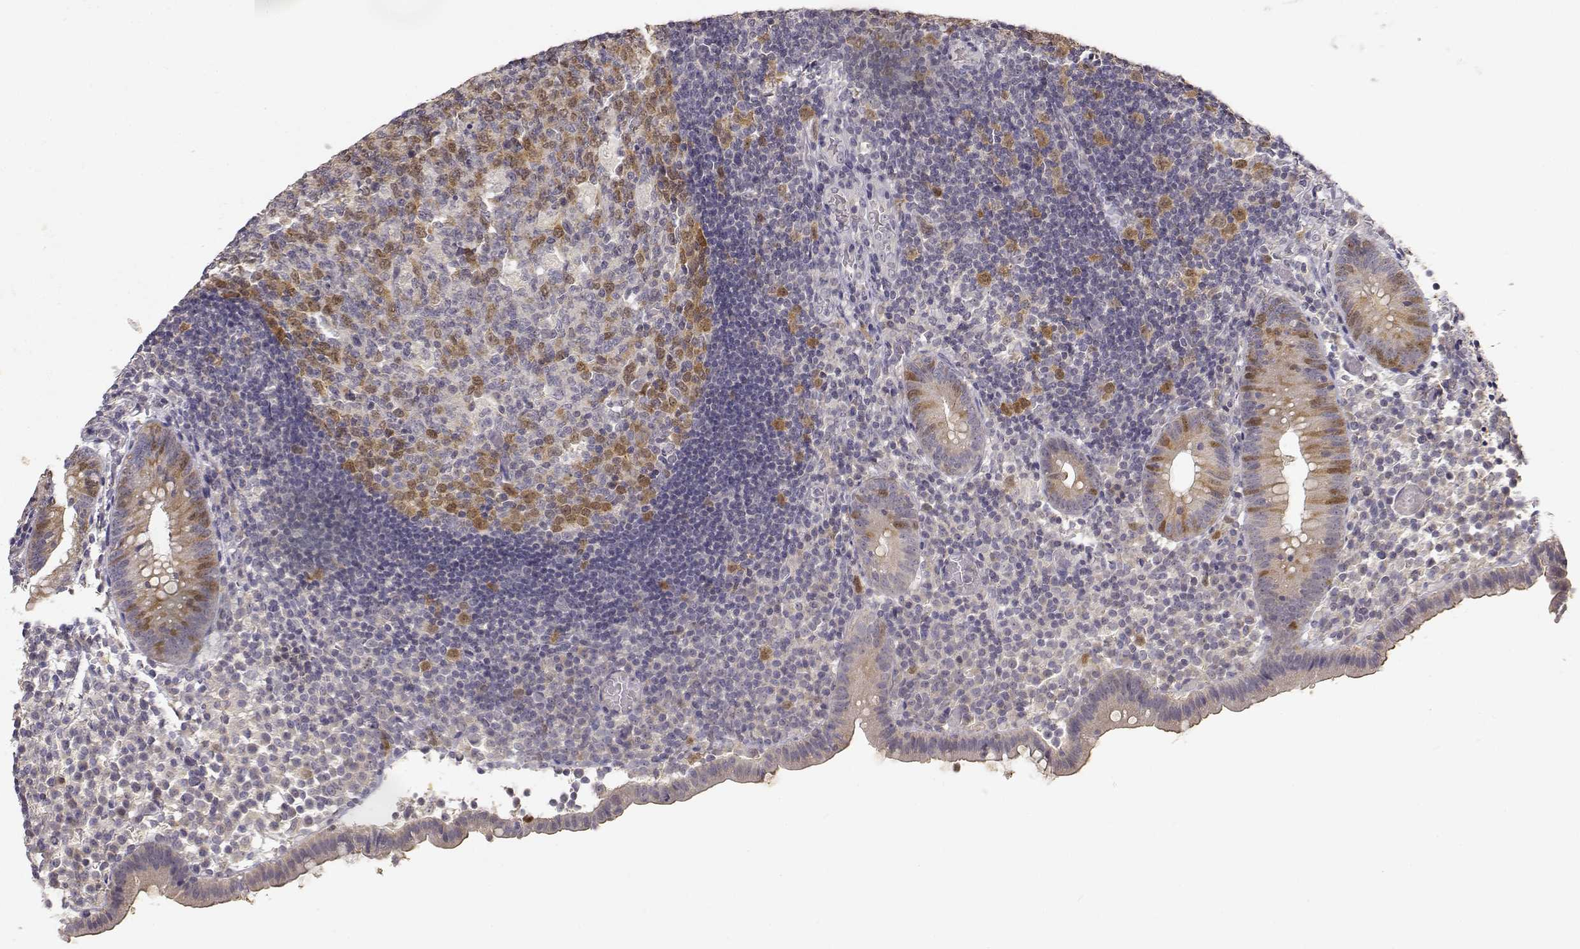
{"staining": {"intensity": "moderate", "quantity": "<25%", "location": "cytoplasmic/membranous,nuclear"}, "tissue": "appendix", "cell_type": "Glandular cells", "image_type": "normal", "snomed": [{"axis": "morphology", "description": "Normal tissue, NOS"}, {"axis": "topography", "description": "Appendix"}], "caption": "Glandular cells demonstrate low levels of moderate cytoplasmic/membranous,nuclear expression in about <25% of cells in normal human appendix.", "gene": "RAD51", "patient": {"sex": "female", "age": 32}}